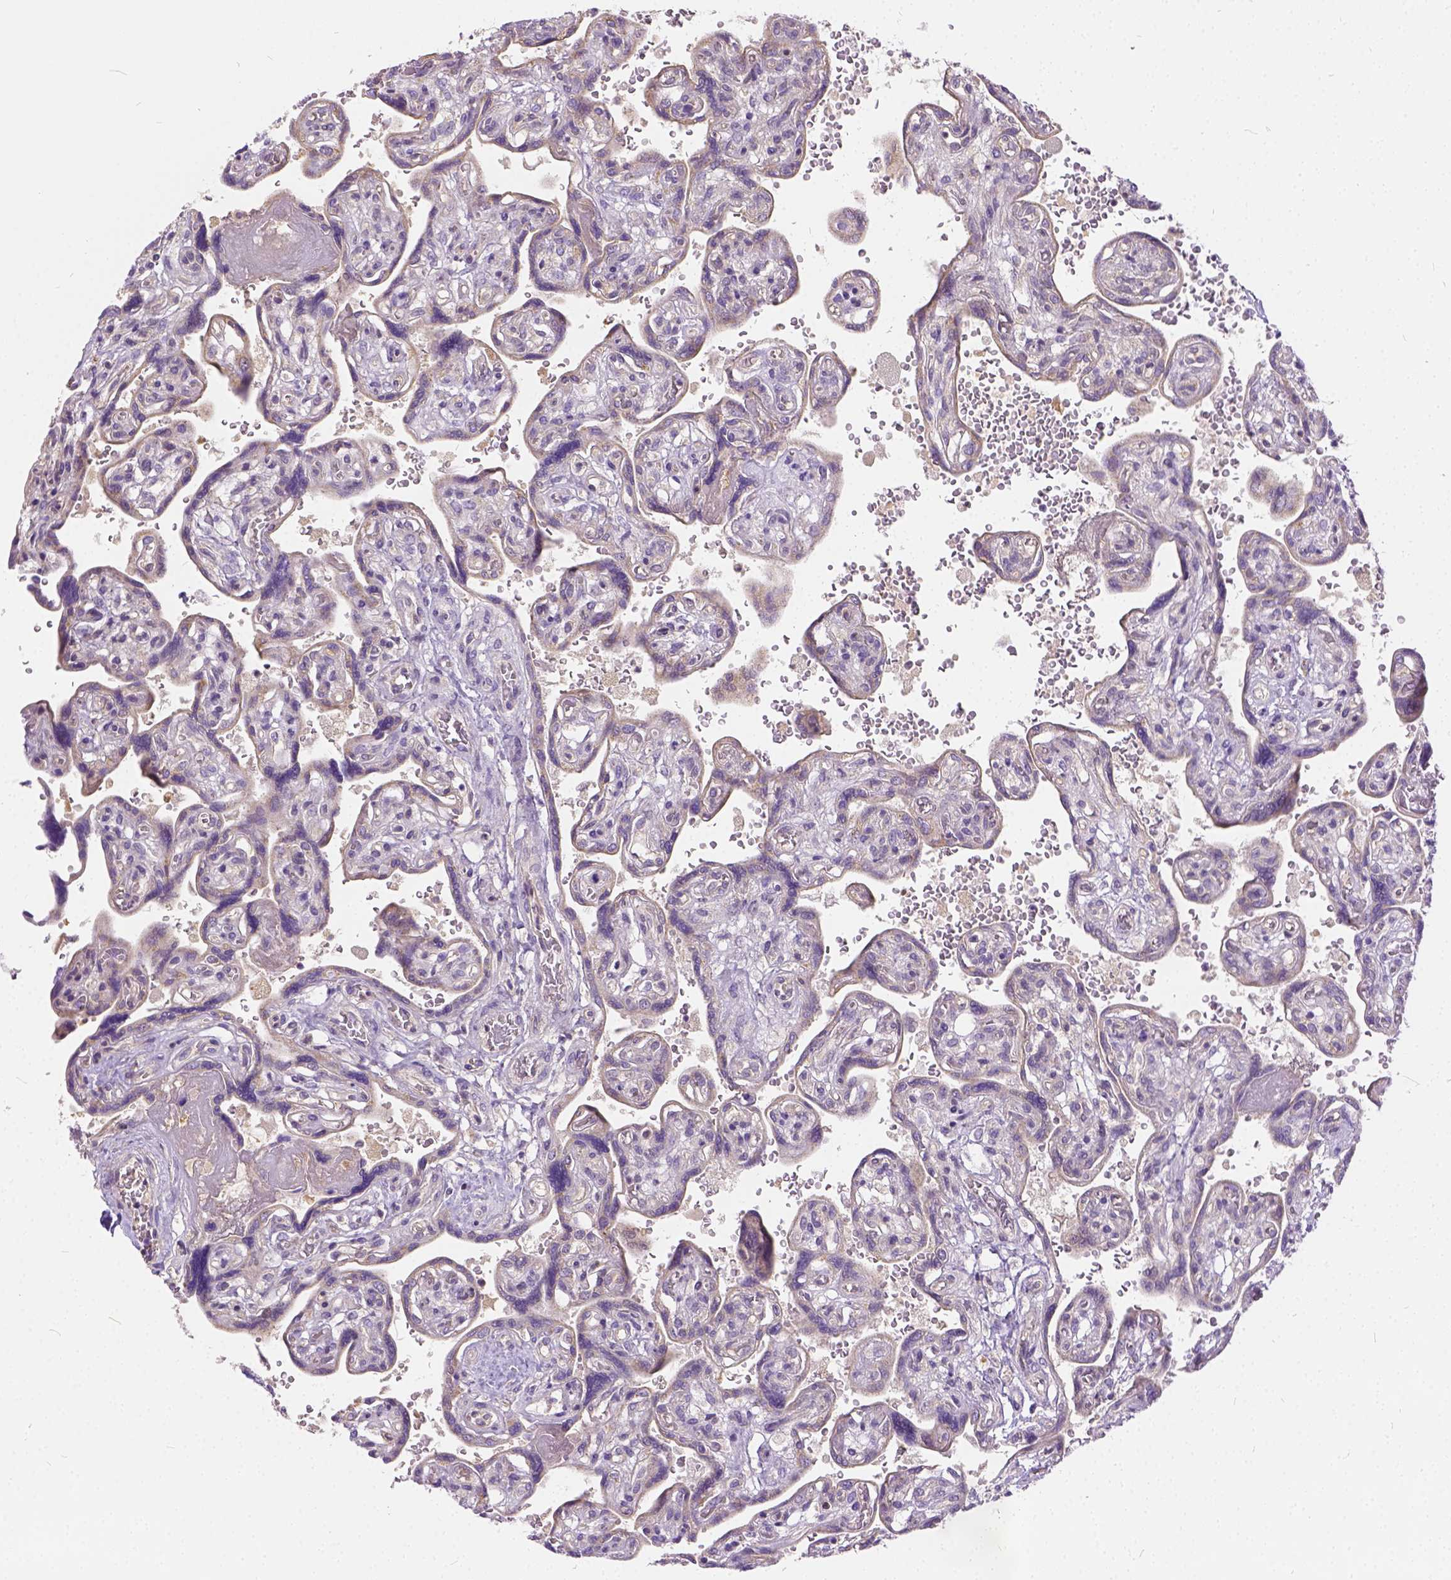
{"staining": {"intensity": "negative", "quantity": "none", "location": "none"}, "tissue": "placenta", "cell_type": "Decidual cells", "image_type": "normal", "snomed": [{"axis": "morphology", "description": "Normal tissue, NOS"}, {"axis": "topography", "description": "Placenta"}], "caption": "Decidual cells are negative for brown protein staining in normal placenta. The staining was performed using DAB to visualize the protein expression in brown, while the nuclei were stained in blue with hematoxylin (Magnification: 20x).", "gene": "CADM4", "patient": {"sex": "female", "age": 32}}